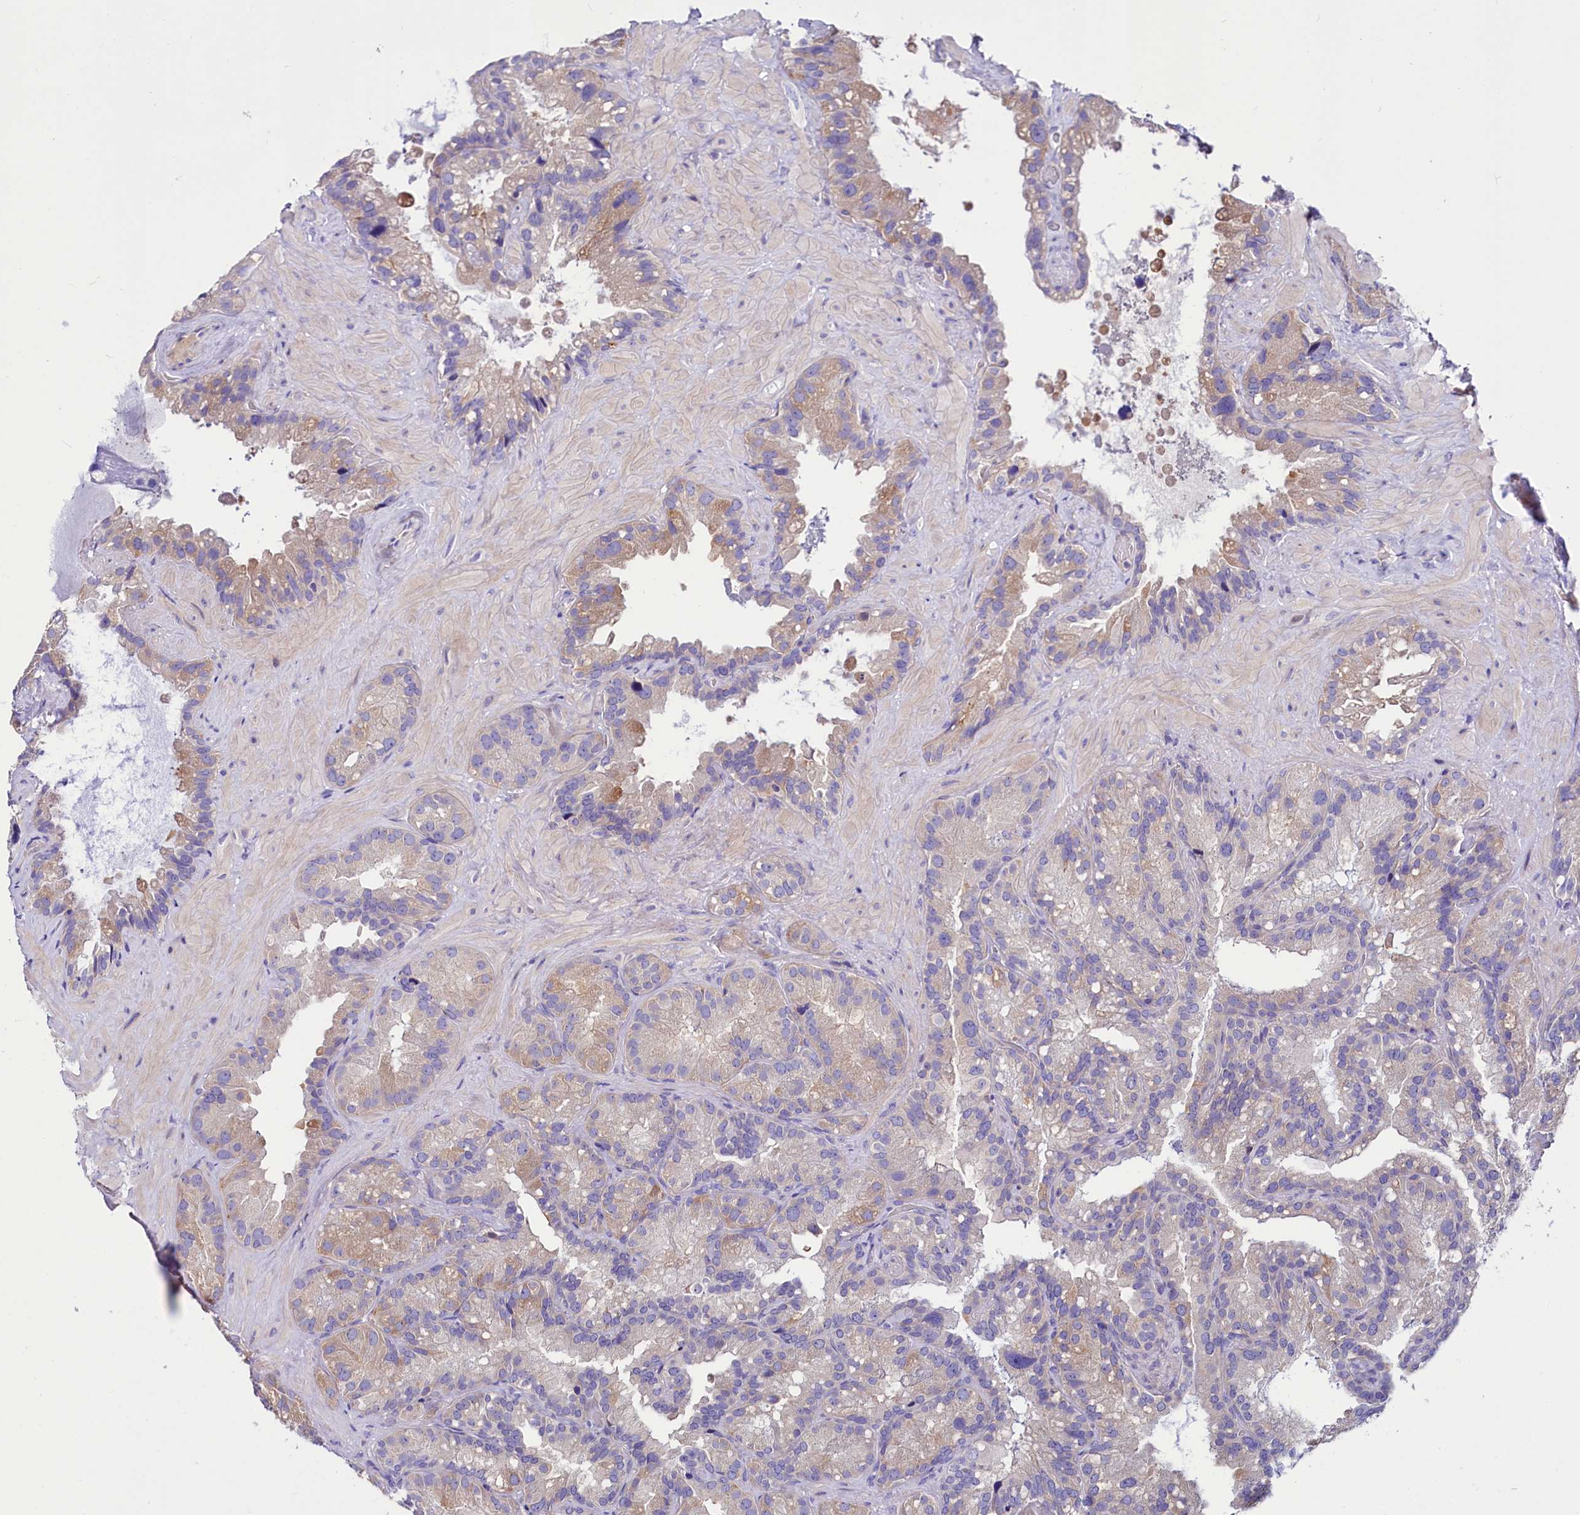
{"staining": {"intensity": "weak", "quantity": "<25%", "location": "cytoplasmic/membranous"}, "tissue": "seminal vesicle", "cell_type": "Glandular cells", "image_type": "normal", "snomed": [{"axis": "morphology", "description": "Normal tissue, NOS"}, {"axis": "topography", "description": "Prostate"}, {"axis": "topography", "description": "Seminal veicle"}], "caption": "Seminal vesicle stained for a protein using immunohistochemistry (IHC) exhibits no positivity glandular cells.", "gene": "ABHD5", "patient": {"sex": "male", "age": 68}}